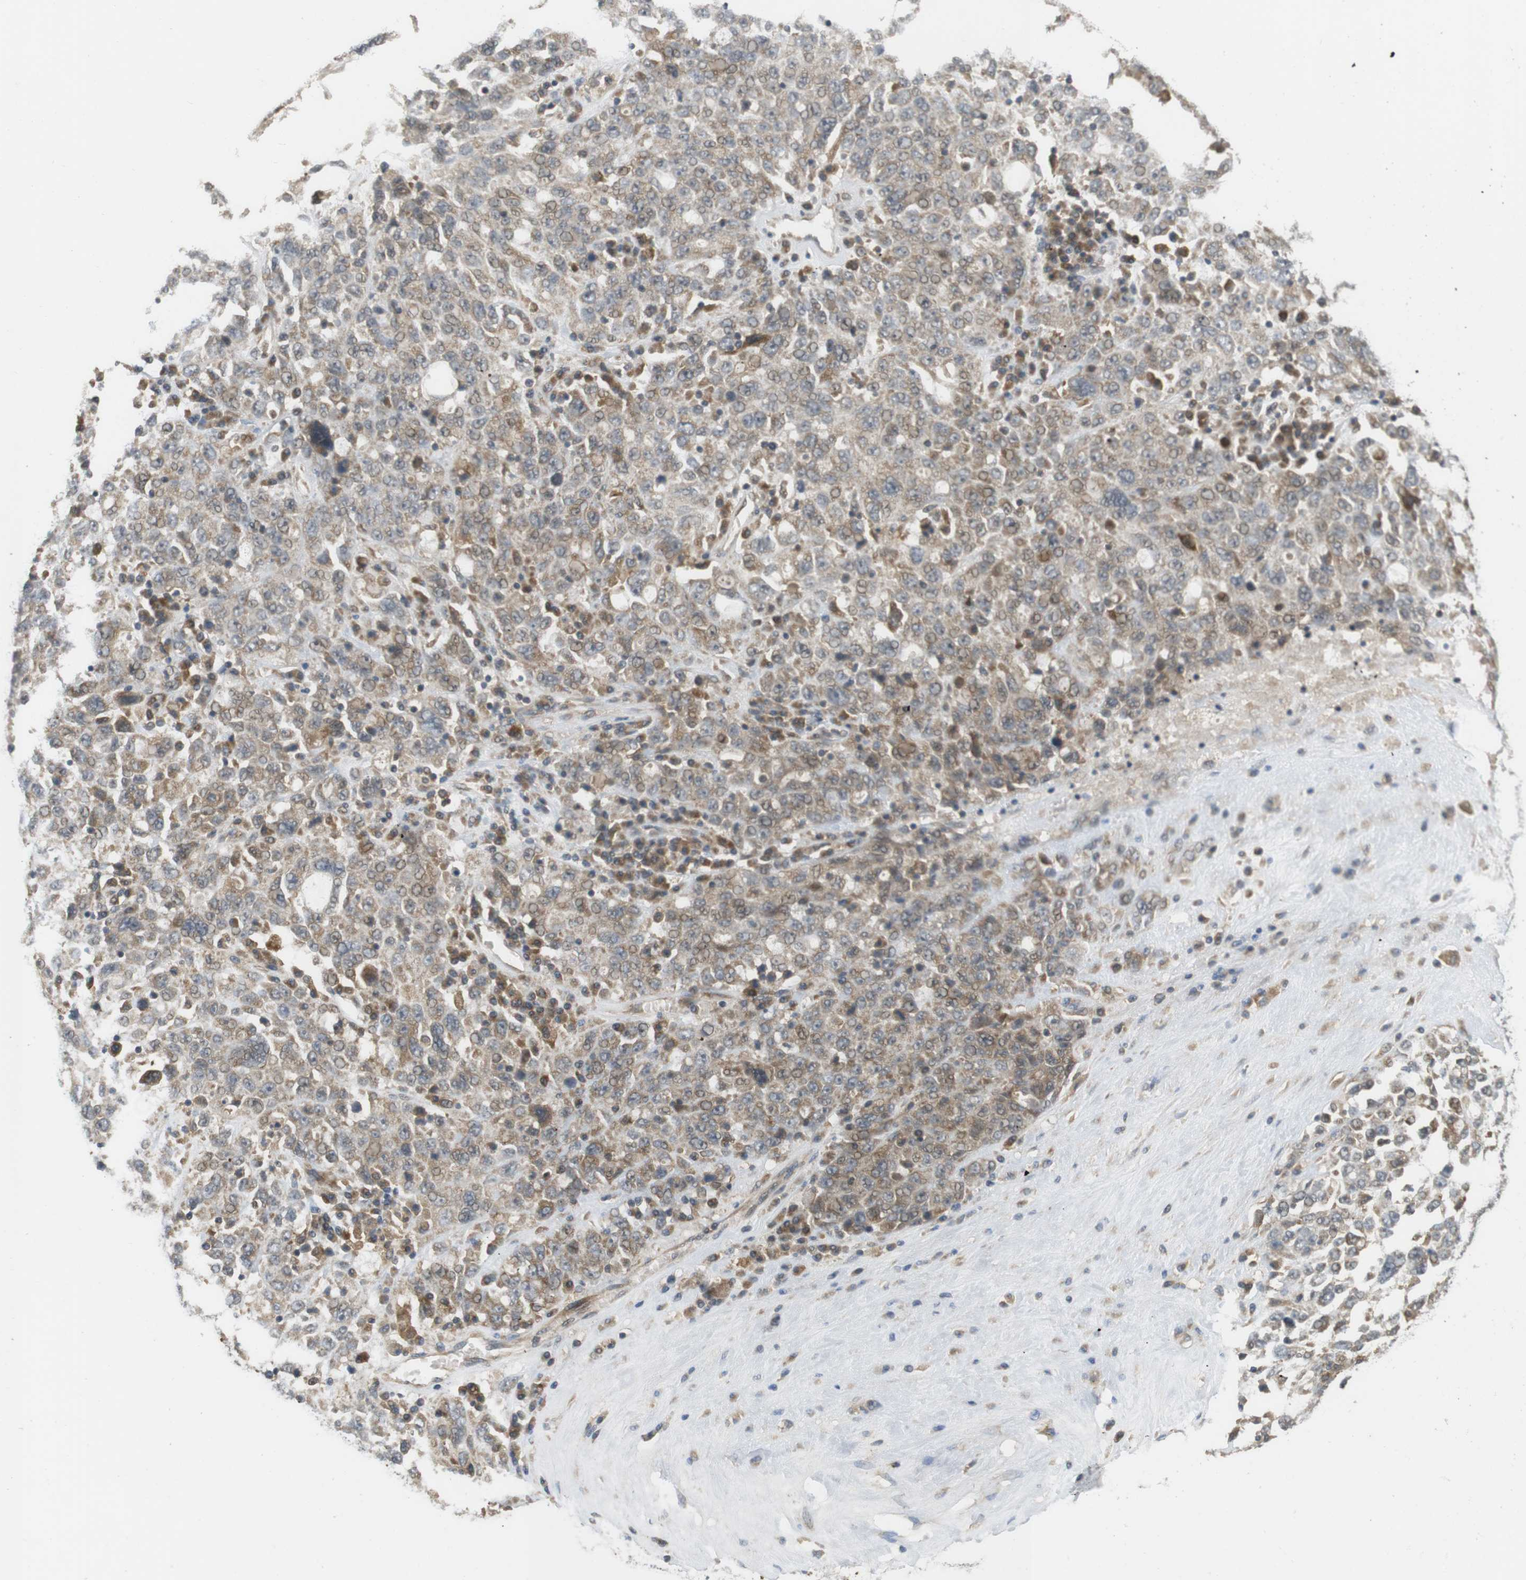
{"staining": {"intensity": "moderate", "quantity": "25%-75%", "location": "cytoplasmic/membranous"}, "tissue": "ovarian cancer", "cell_type": "Tumor cells", "image_type": "cancer", "snomed": [{"axis": "morphology", "description": "Carcinoma, endometroid"}, {"axis": "topography", "description": "Ovary"}], "caption": "Ovarian endometroid carcinoma was stained to show a protein in brown. There is medium levels of moderate cytoplasmic/membranous staining in about 25%-75% of tumor cells.", "gene": "RNF130", "patient": {"sex": "female", "age": 62}}